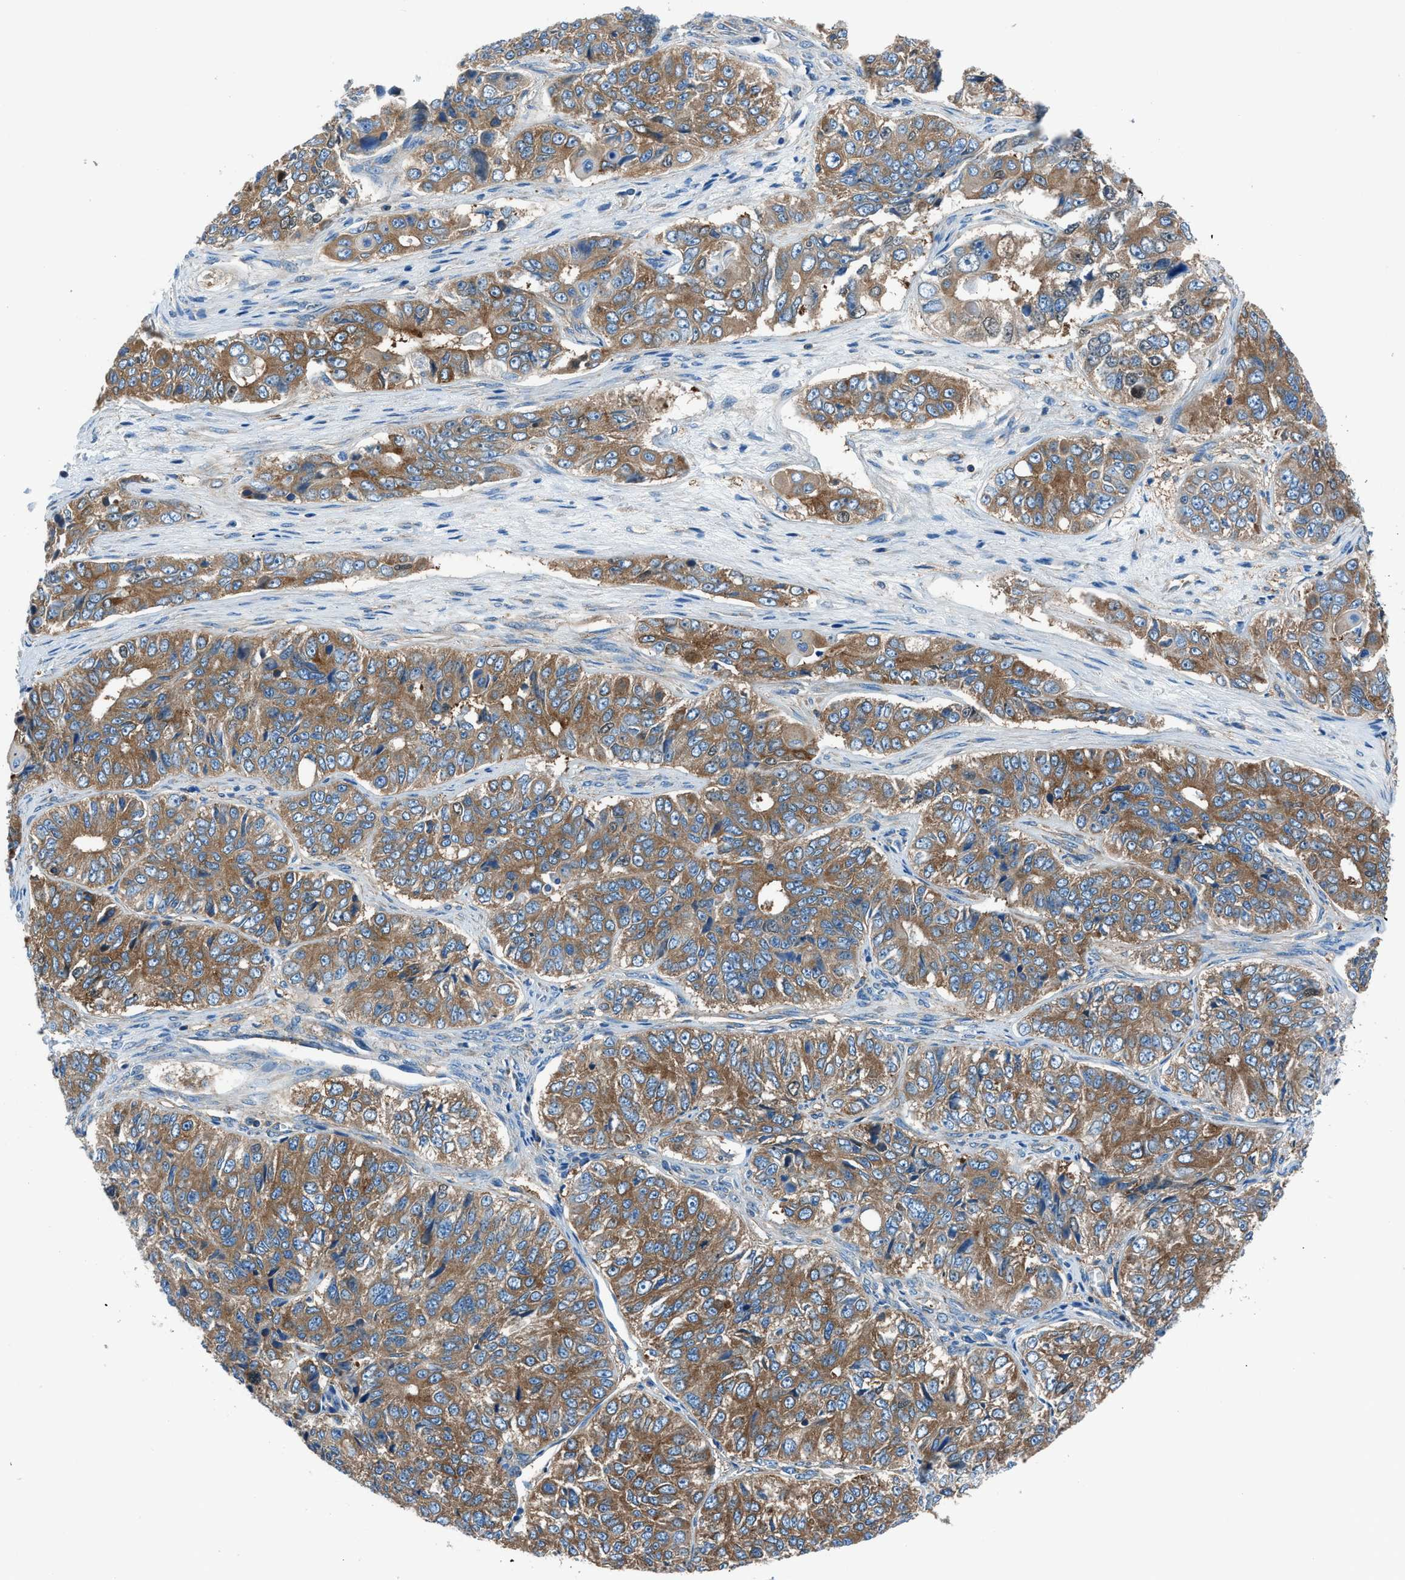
{"staining": {"intensity": "moderate", "quantity": ">75%", "location": "cytoplasmic/membranous"}, "tissue": "ovarian cancer", "cell_type": "Tumor cells", "image_type": "cancer", "snomed": [{"axis": "morphology", "description": "Carcinoma, endometroid"}, {"axis": "topography", "description": "Ovary"}], "caption": "DAB (3,3'-diaminobenzidine) immunohistochemical staining of human ovarian endometroid carcinoma exhibits moderate cytoplasmic/membranous protein staining in approximately >75% of tumor cells.", "gene": "SARS1", "patient": {"sex": "female", "age": 51}}